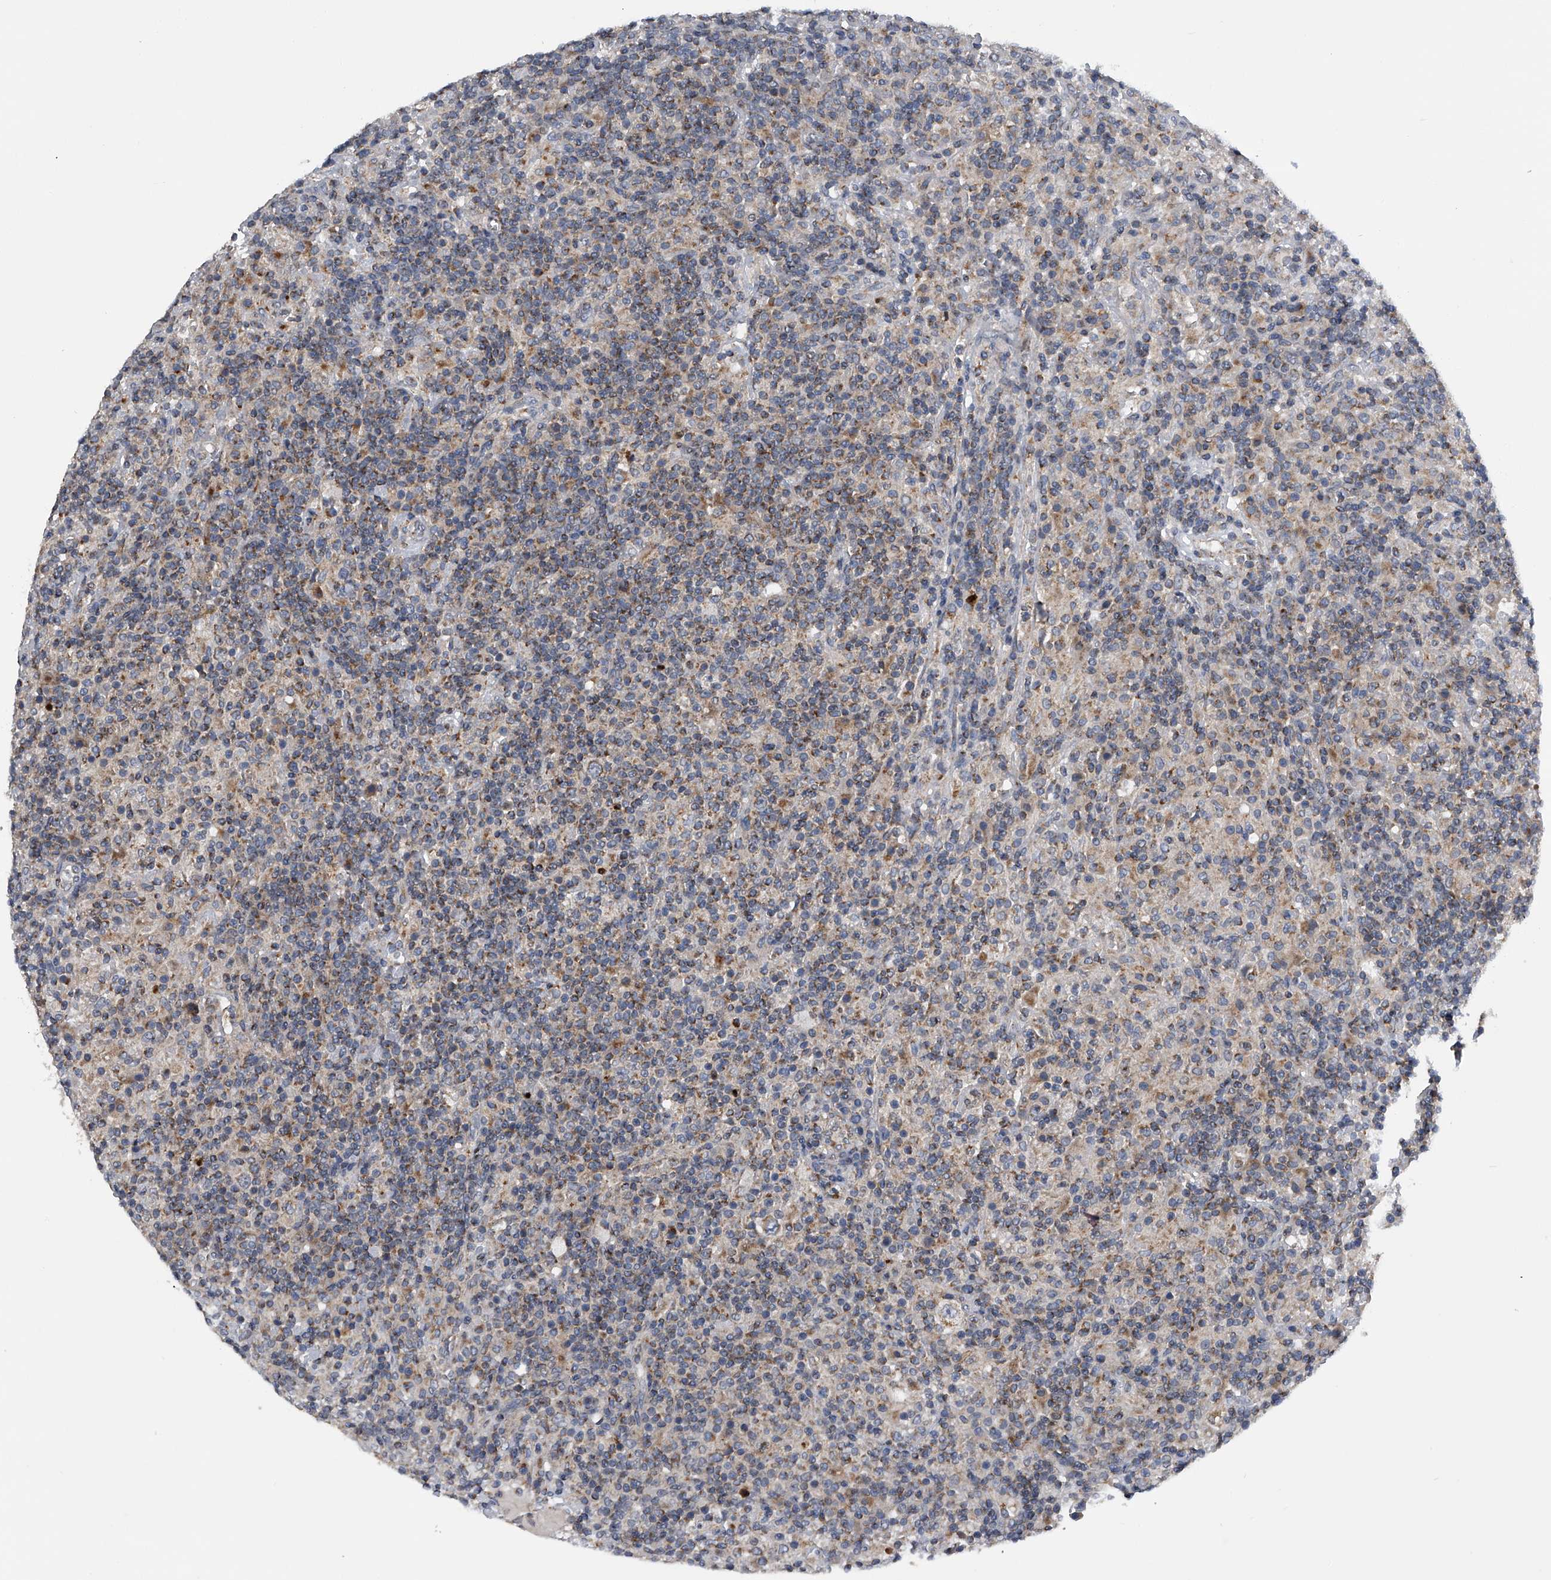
{"staining": {"intensity": "weak", "quantity": "25%-75%", "location": "cytoplasmic/membranous"}, "tissue": "lymphoma", "cell_type": "Tumor cells", "image_type": "cancer", "snomed": [{"axis": "morphology", "description": "Hodgkin's disease, NOS"}, {"axis": "topography", "description": "Lymph node"}], "caption": "Brown immunohistochemical staining in Hodgkin's disease reveals weak cytoplasmic/membranous staining in about 25%-75% of tumor cells.", "gene": "LYRM4", "patient": {"sex": "male", "age": 70}}